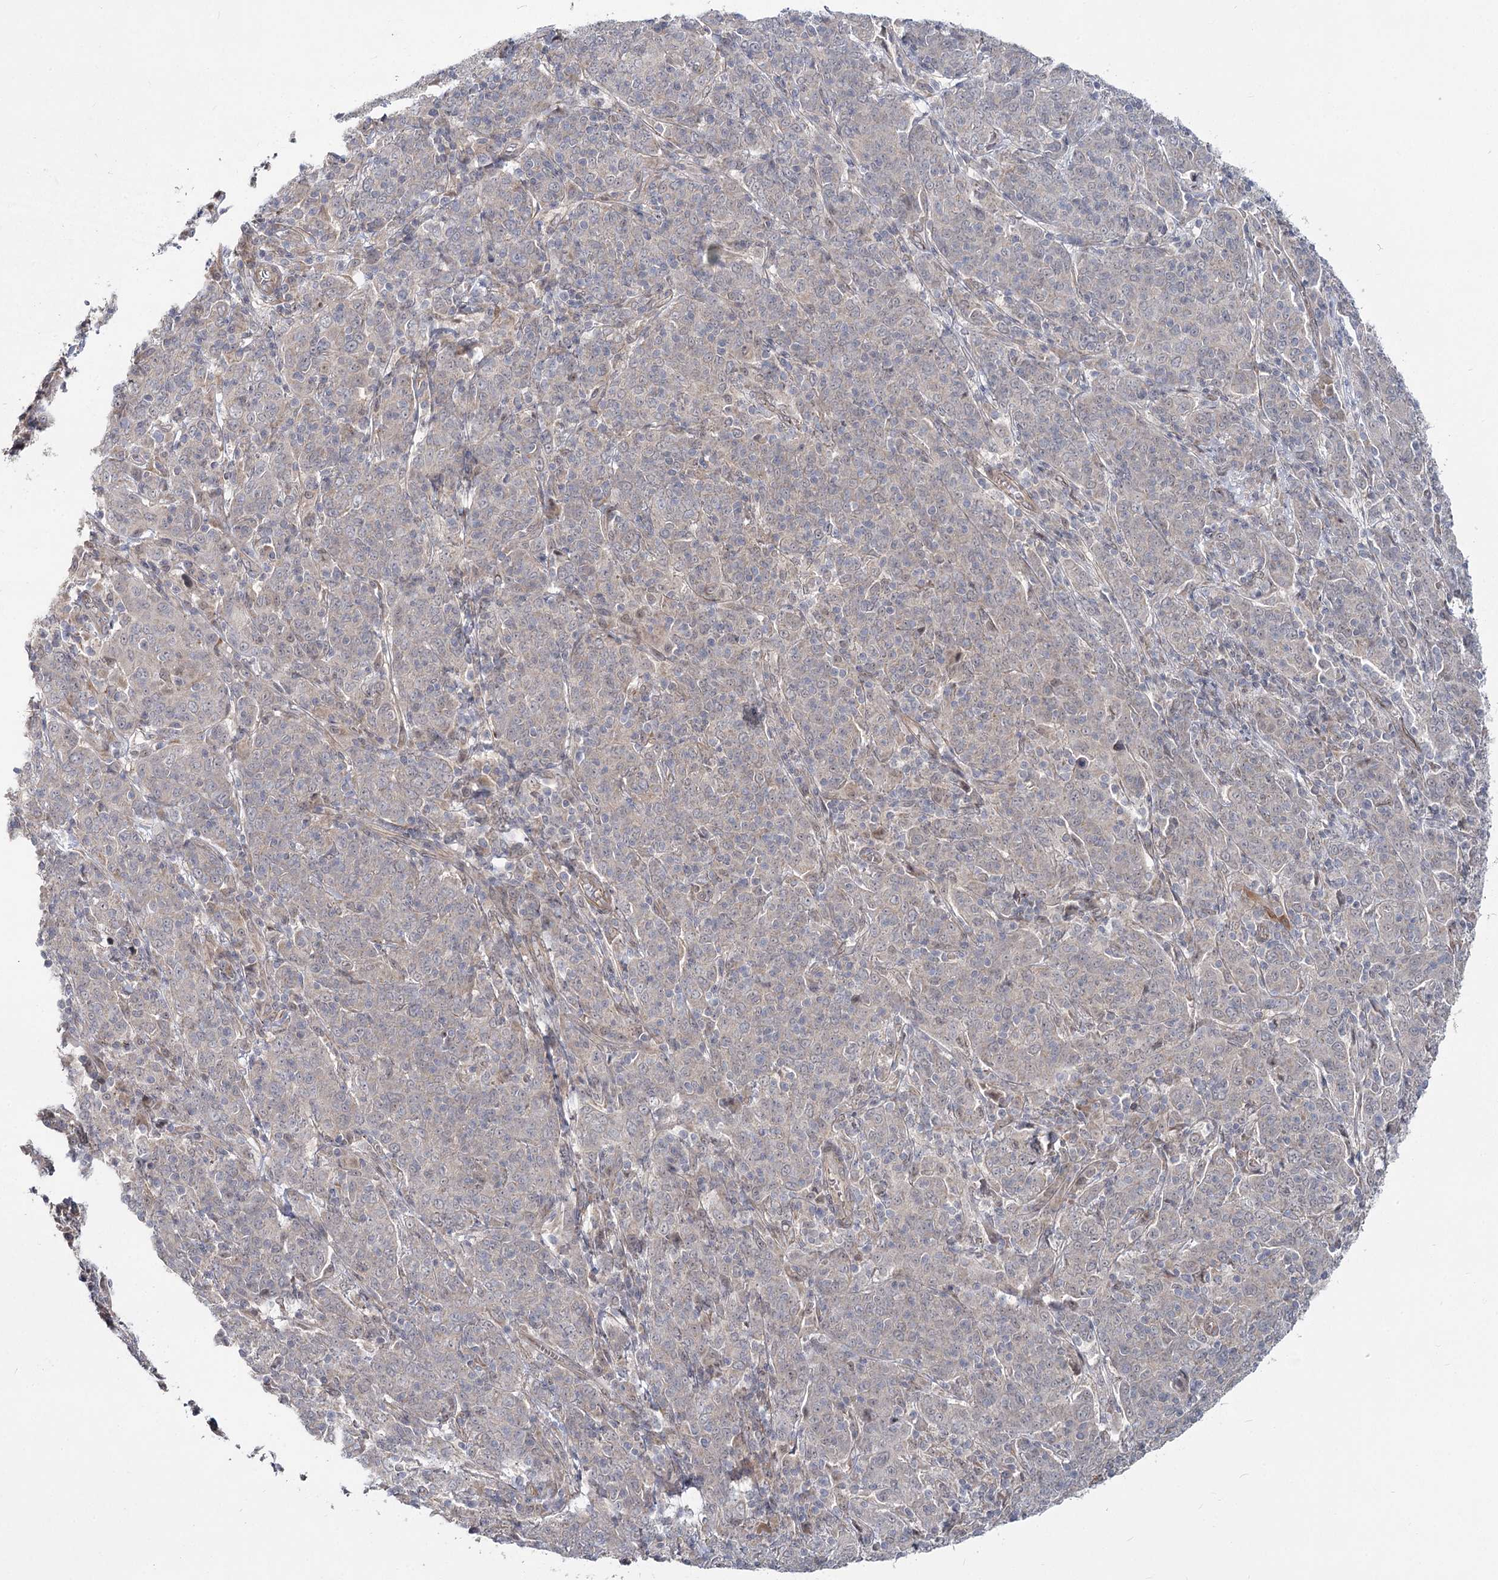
{"staining": {"intensity": "weak", "quantity": "<25%", "location": "nuclear"}, "tissue": "cervical cancer", "cell_type": "Tumor cells", "image_type": "cancer", "snomed": [{"axis": "morphology", "description": "Squamous cell carcinoma, NOS"}, {"axis": "topography", "description": "Cervix"}], "caption": "High power microscopy micrograph of an immunohistochemistry image of cervical cancer, revealing no significant expression in tumor cells.", "gene": "TBC1D9B", "patient": {"sex": "female", "age": 67}}